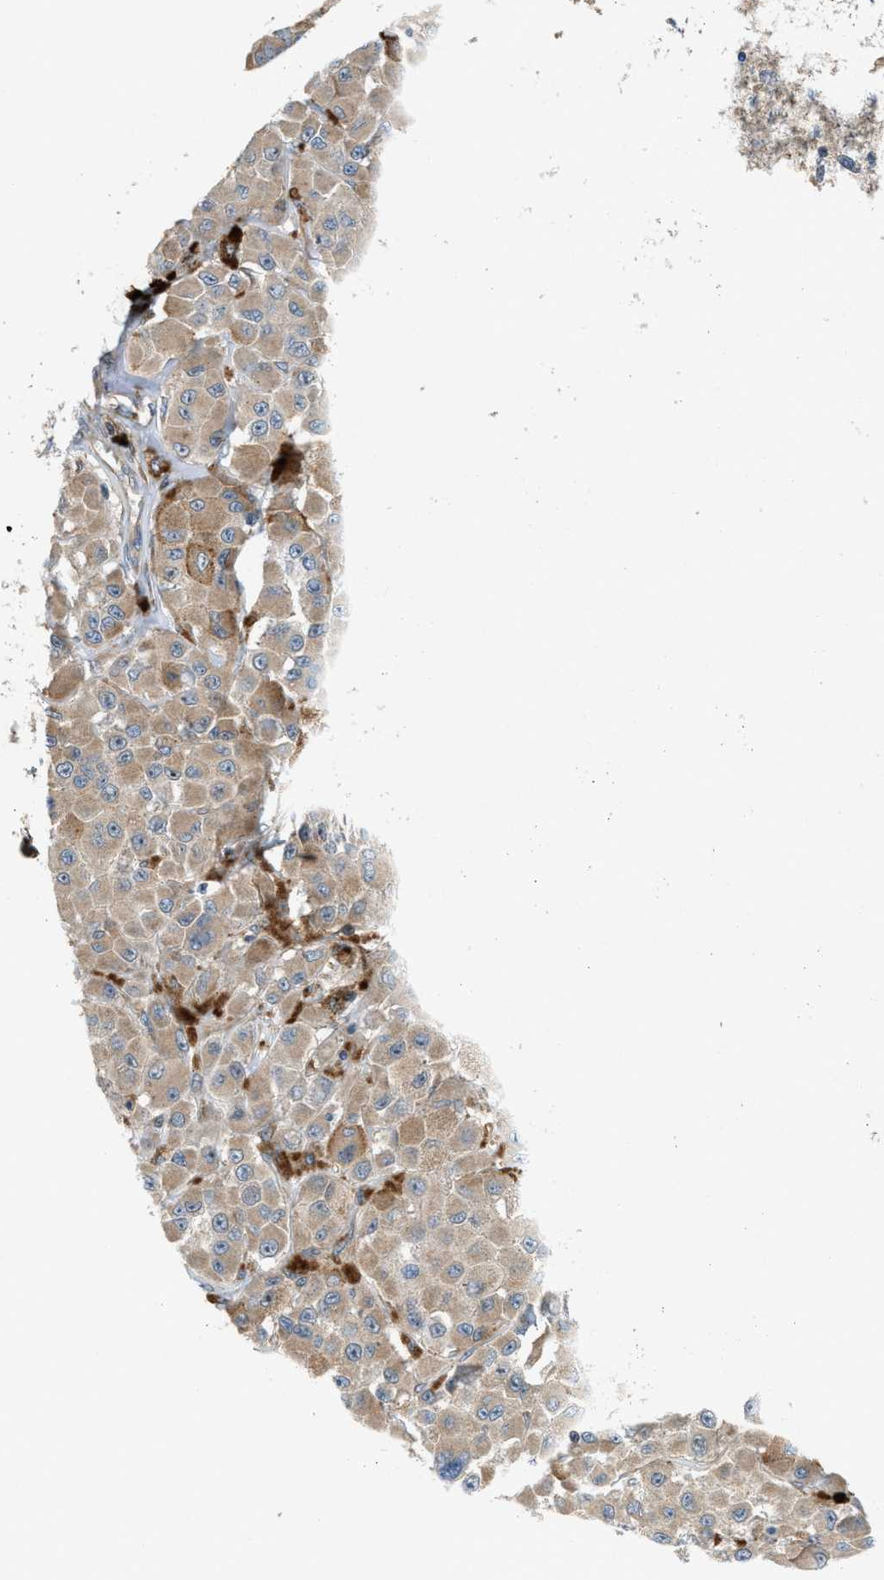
{"staining": {"intensity": "weak", "quantity": ">75%", "location": "cytoplasmic/membranous"}, "tissue": "melanoma", "cell_type": "Tumor cells", "image_type": "cancer", "snomed": [{"axis": "morphology", "description": "Malignant melanoma, NOS"}, {"axis": "topography", "description": "Skin"}], "caption": "This is an image of immunohistochemistry staining of melanoma, which shows weak staining in the cytoplasmic/membranous of tumor cells.", "gene": "CYB5D1", "patient": {"sex": "male", "age": 84}}